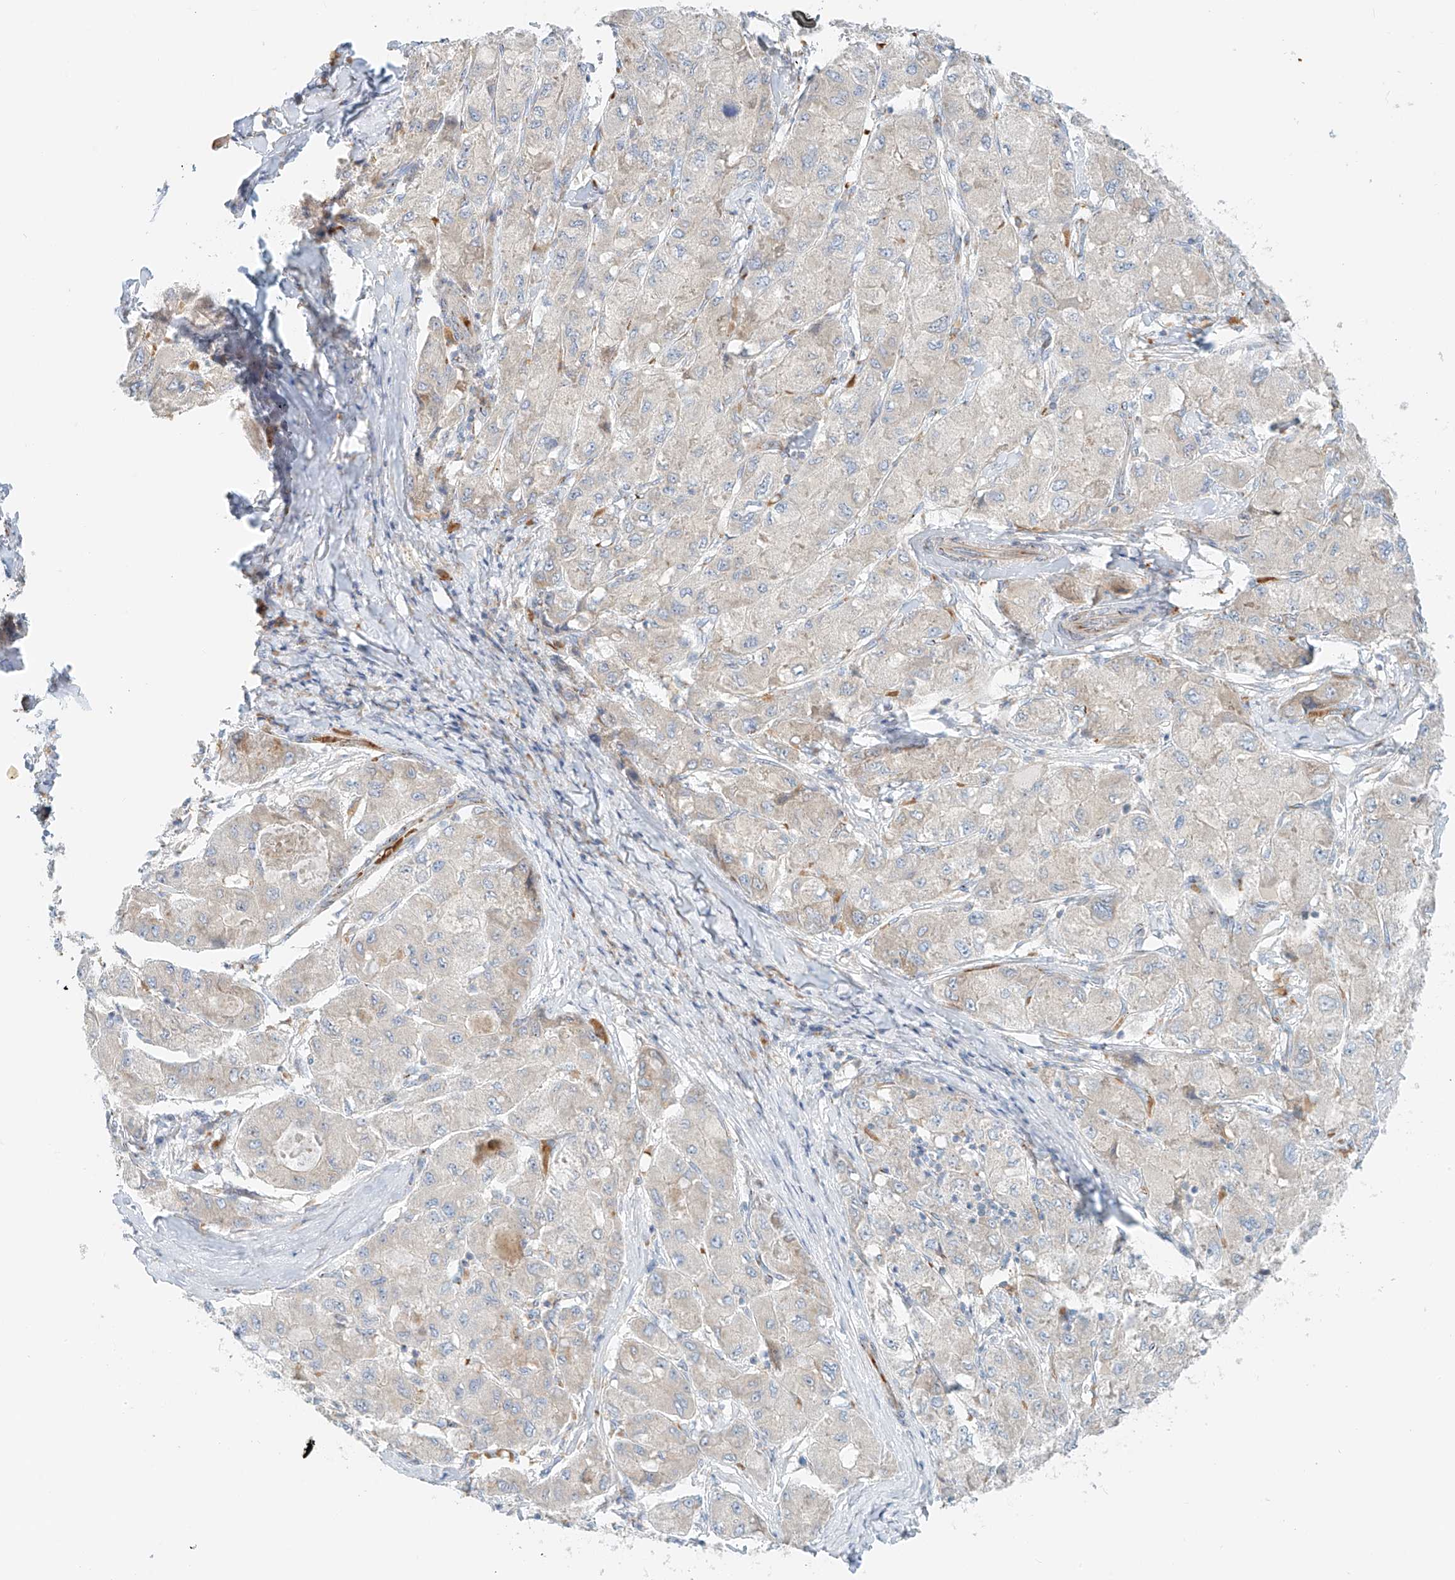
{"staining": {"intensity": "negative", "quantity": "none", "location": "none"}, "tissue": "liver cancer", "cell_type": "Tumor cells", "image_type": "cancer", "snomed": [{"axis": "morphology", "description": "Carcinoma, Hepatocellular, NOS"}, {"axis": "topography", "description": "Liver"}], "caption": "This is a micrograph of immunohistochemistry (IHC) staining of liver hepatocellular carcinoma, which shows no expression in tumor cells. (DAB IHC visualized using brightfield microscopy, high magnification).", "gene": "EIPR1", "patient": {"sex": "male", "age": 80}}